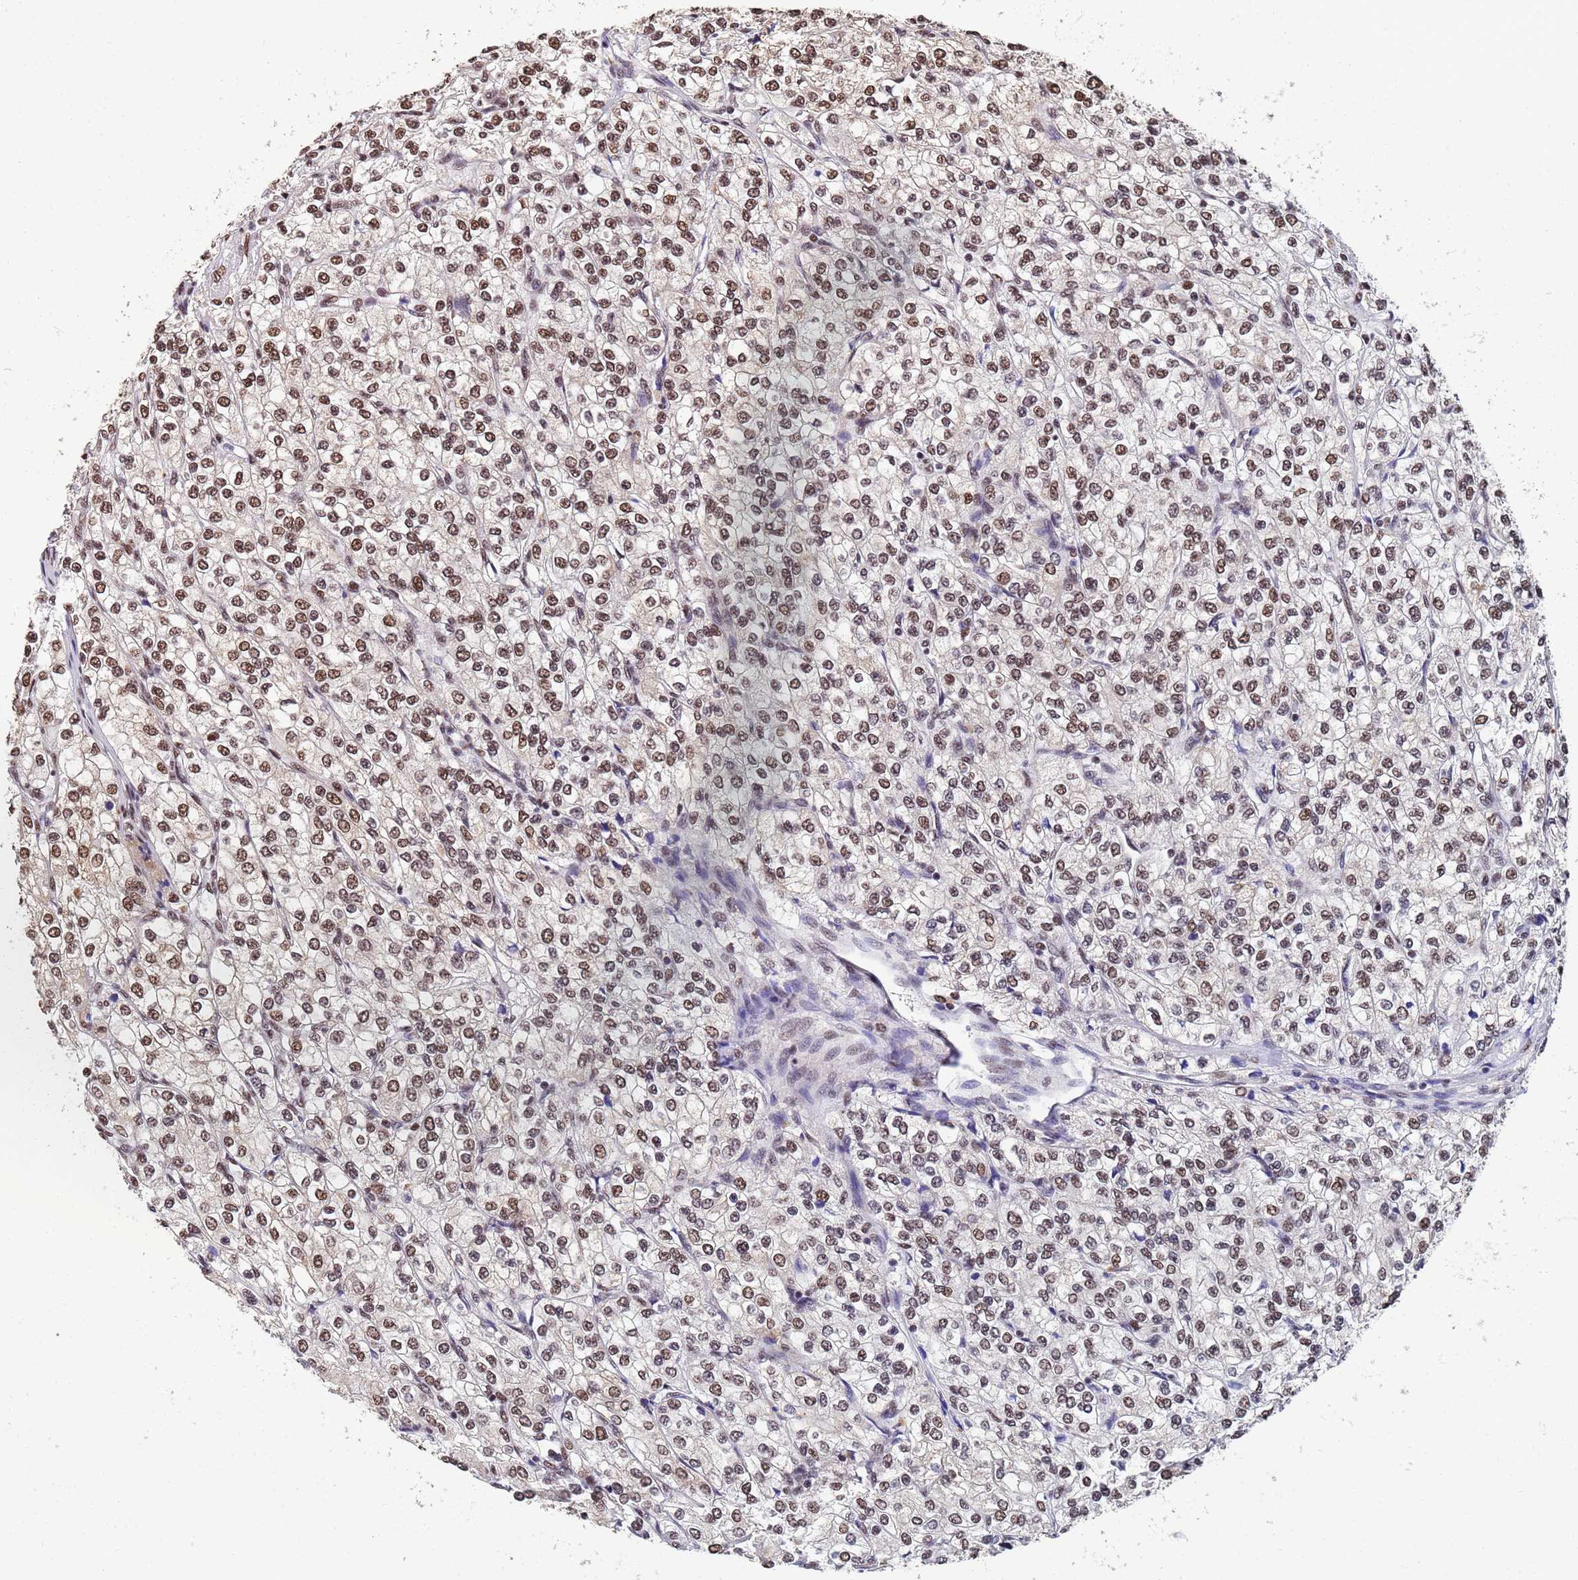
{"staining": {"intensity": "moderate", "quantity": ">75%", "location": "nuclear"}, "tissue": "renal cancer", "cell_type": "Tumor cells", "image_type": "cancer", "snomed": [{"axis": "morphology", "description": "Adenocarcinoma, NOS"}, {"axis": "topography", "description": "Kidney"}], "caption": "IHC histopathology image of human renal cancer (adenocarcinoma) stained for a protein (brown), which exhibits medium levels of moderate nuclear expression in about >75% of tumor cells.", "gene": "SF3B2", "patient": {"sex": "male", "age": 80}}